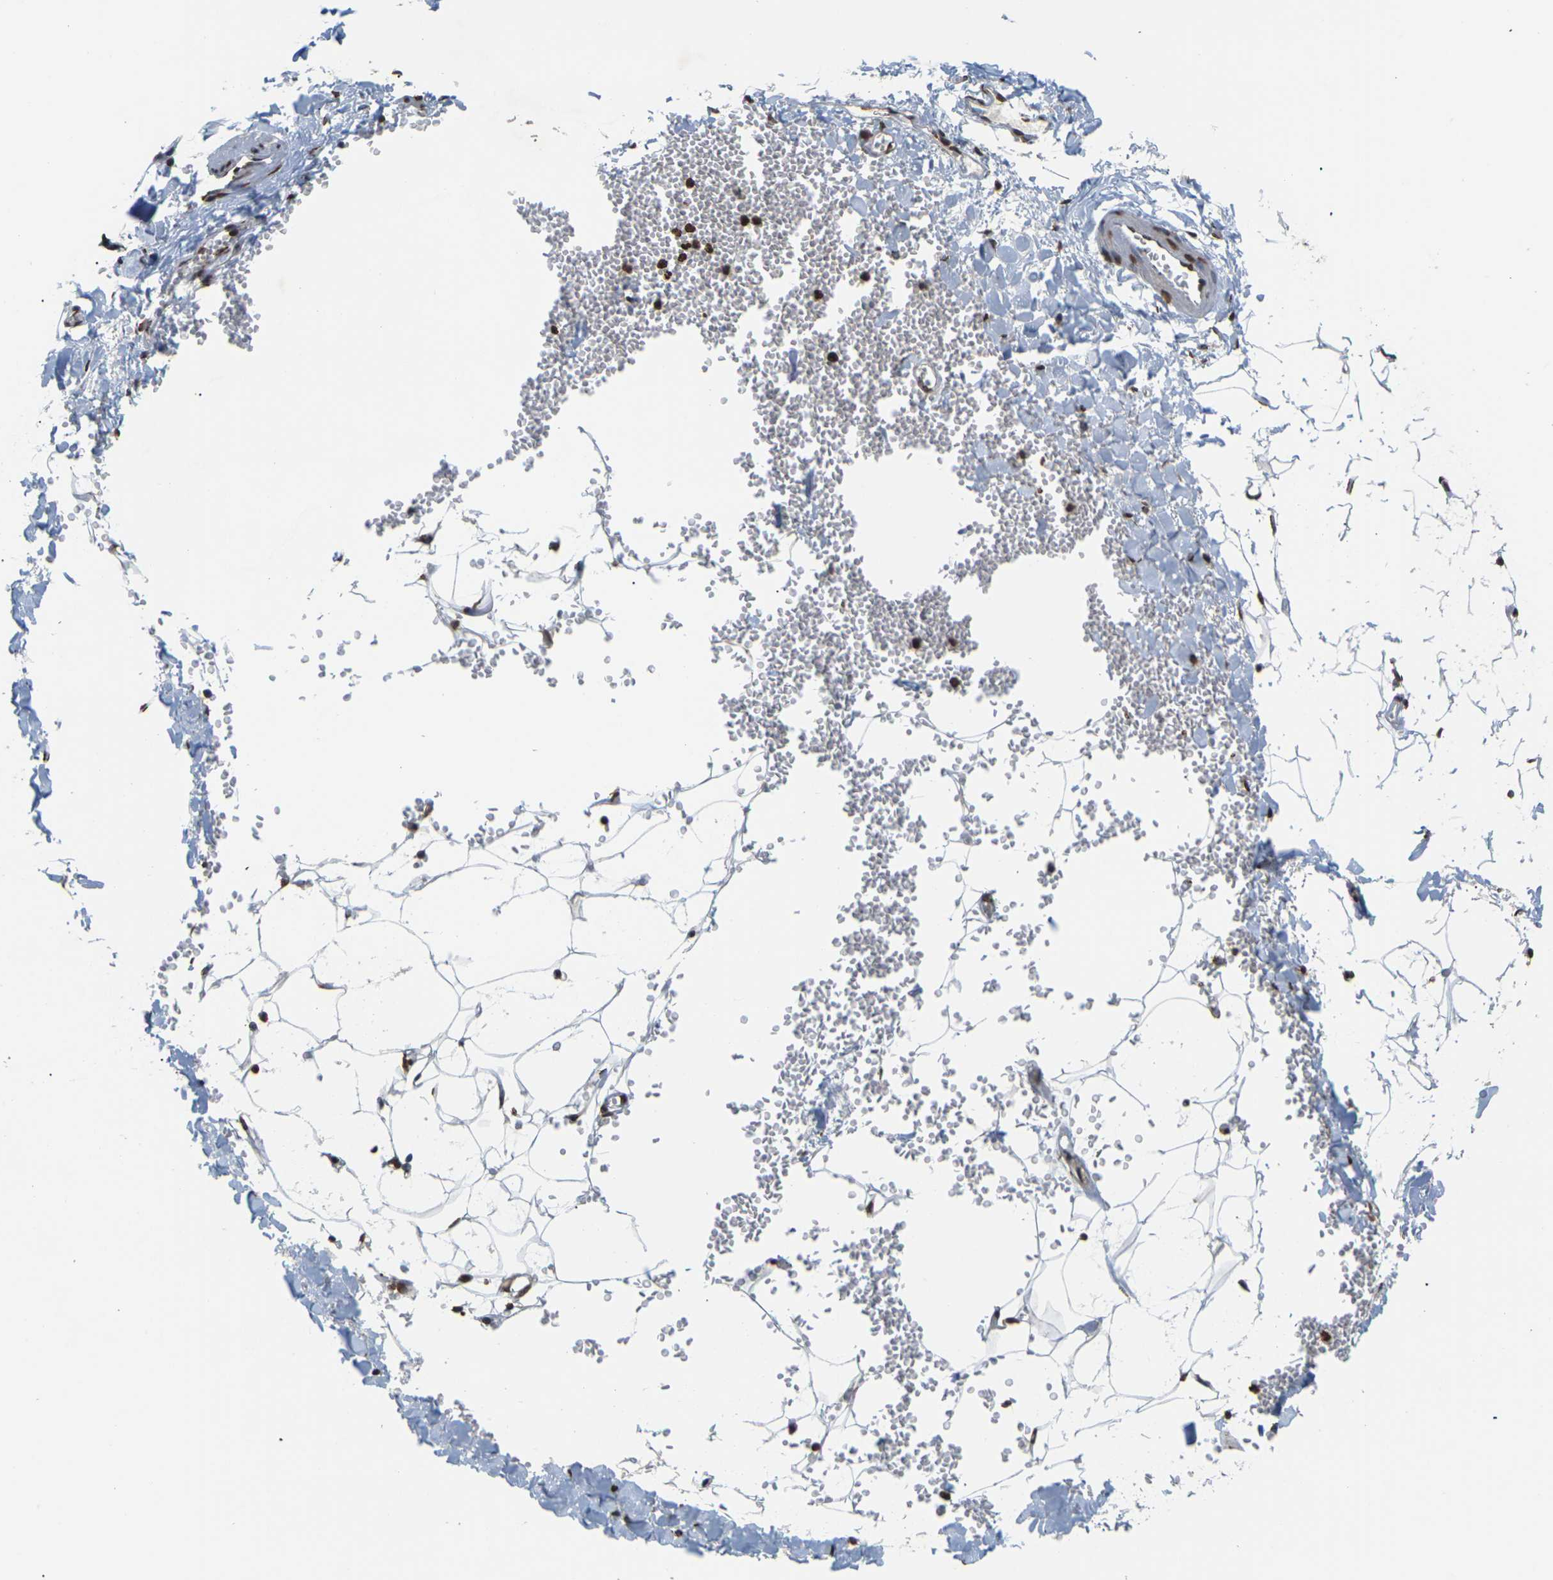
{"staining": {"intensity": "negative", "quantity": "none", "location": "none"}, "tissue": "adipose tissue", "cell_type": "Adipocytes", "image_type": "normal", "snomed": [{"axis": "morphology", "description": "Normal tissue, NOS"}, {"axis": "topography", "description": "Adipose tissue"}, {"axis": "topography", "description": "Peripheral nerve tissue"}], "caption": "The histopathology image shows no staining of adipocytes in normal adipose tissue.", "gene": "EMSY", "patient": {"sex": "male", "age": 52}}